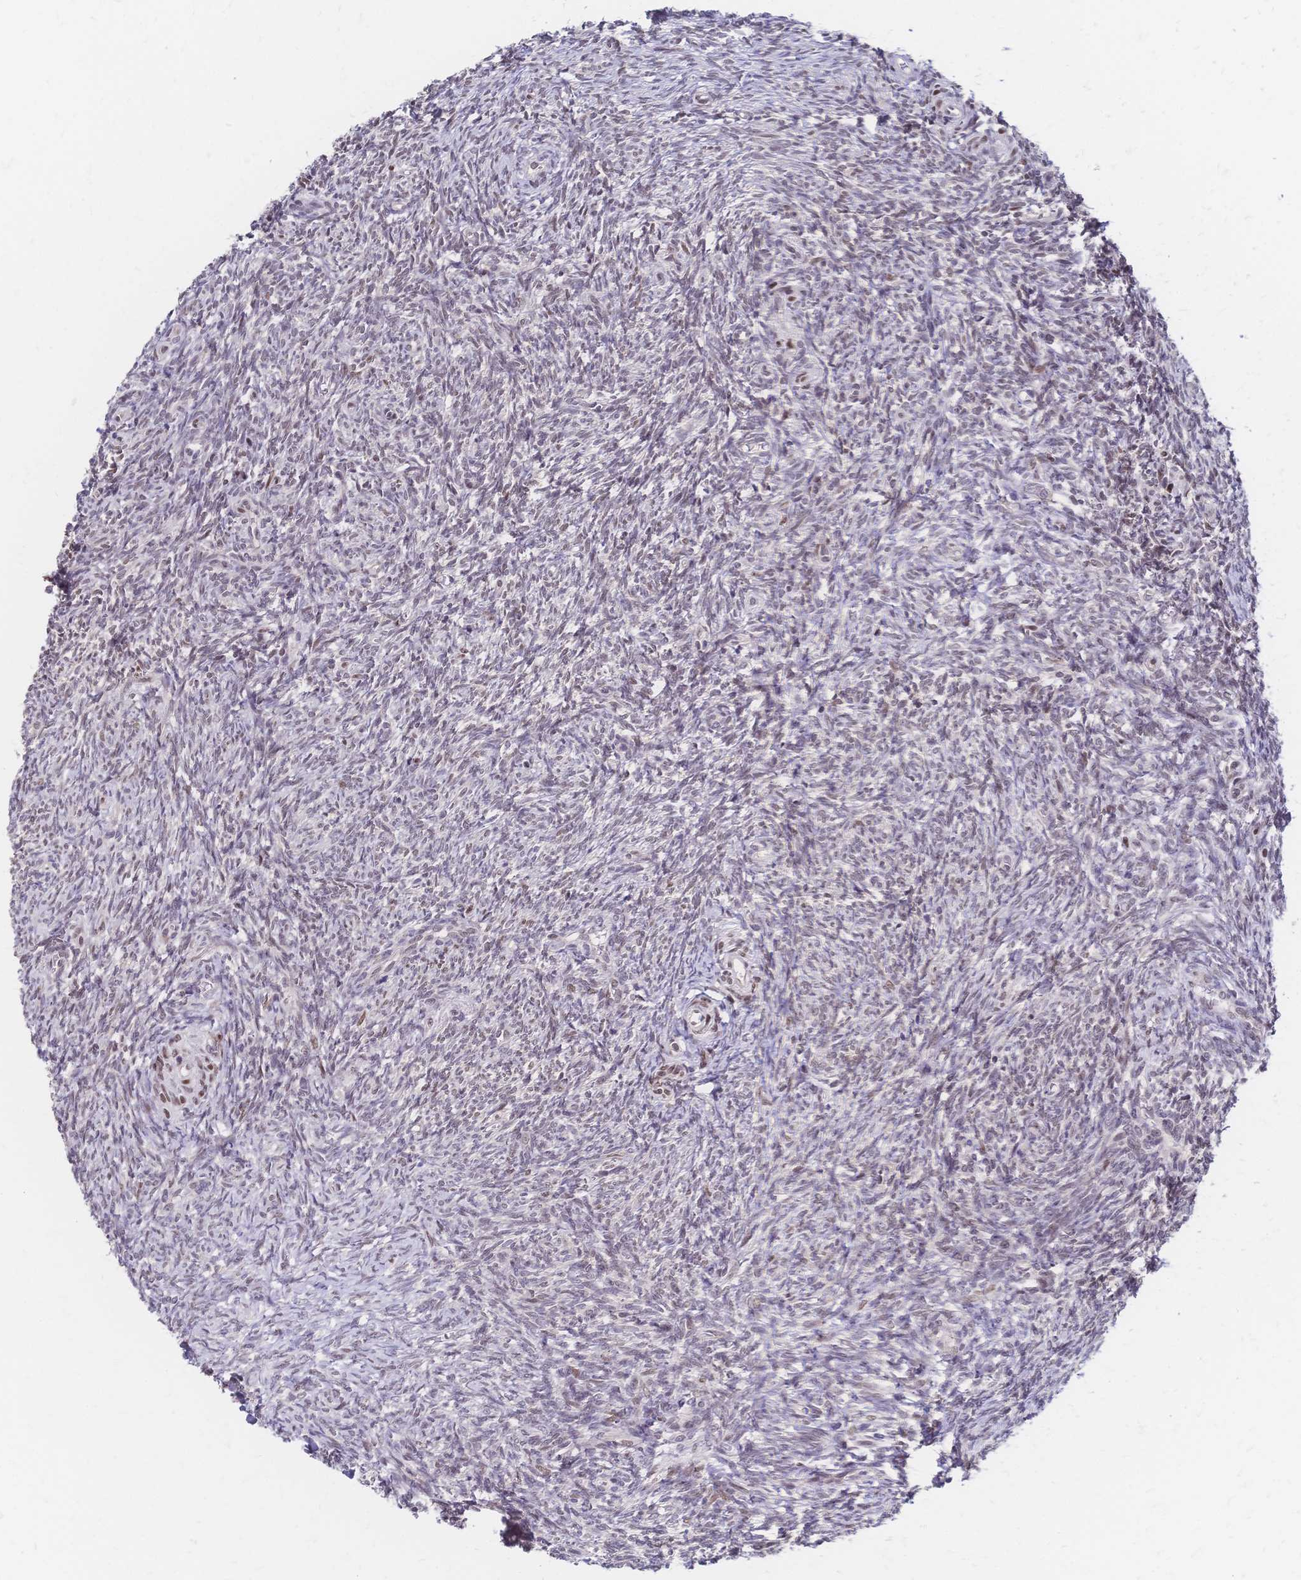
{"staining": {"intensity": "negative", "quantity": "none", "location": "none"}, "tissue": "ovary", "cell_type": "Ovarian stroma cells", "image_type": "normal", "snomed": [{"axis": "morphology", "description": "Normal tissue, NOS"}, {"axis": "topography", "description": "Ovary"}], "caption": "Benign ovary was stained to show a protein in brown. There is no significant expression in ovarian stroma cells.", "gene": "CBX7", "patient": {"sex": "female", "age": 39}}